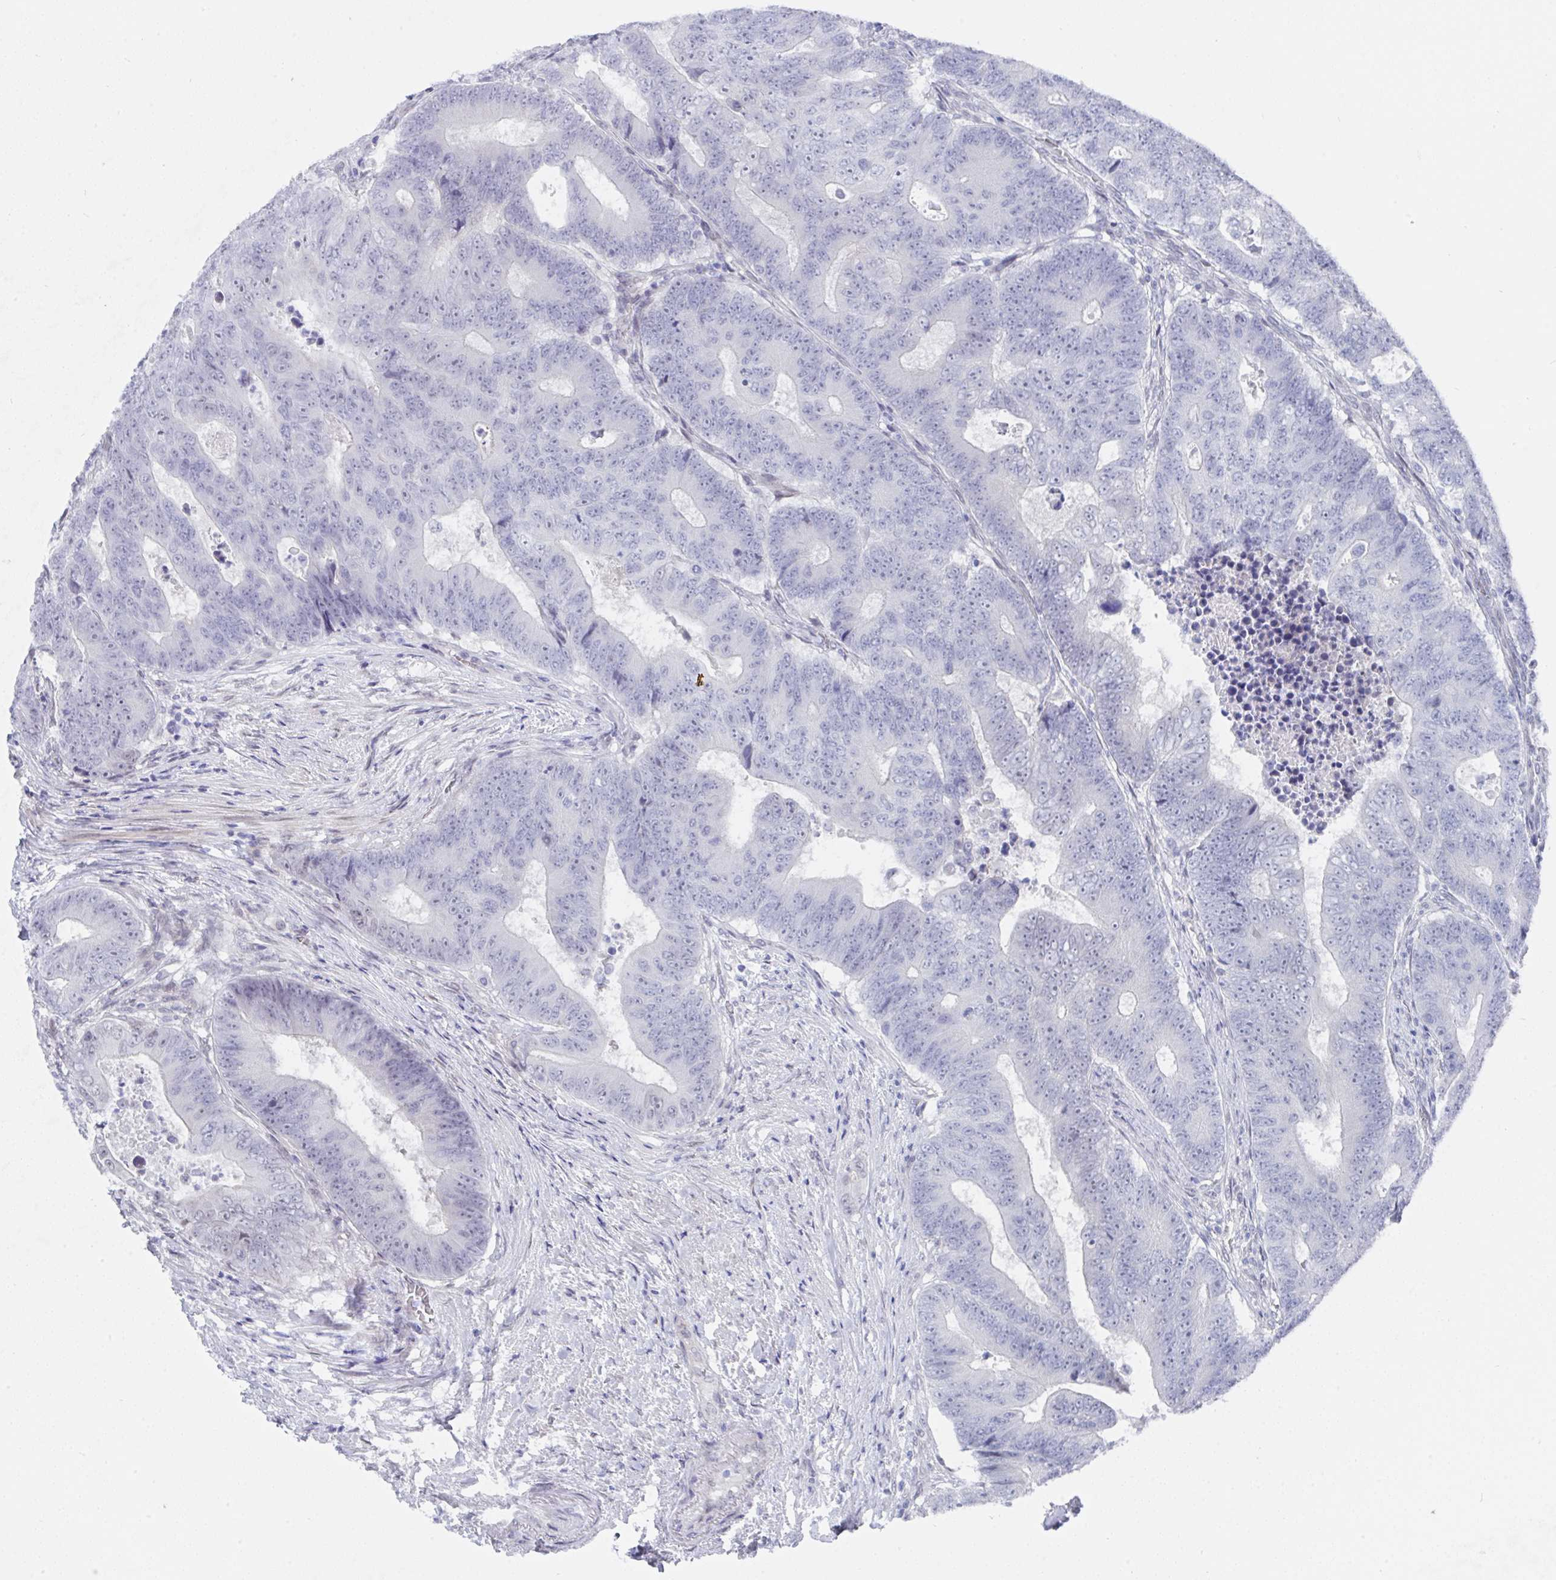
{"staining": {"intensity": "negative", "quantity": "none", "location": "none"}, "tissue": "colorectal cancer", "cell_type": "Tumor cells", "image_type": "cancer", "snomed": [{"axis": "morphology", "description": "Adenocarcinoma, NOS"}, {"axis": "topography", "description": "Colon"}], "caption": "The image shows no staining of tumor cells in adenocarcinoma (colorectal).", "gene": "MFSD4A", "patient": {"sex": "female", "age": 48}}